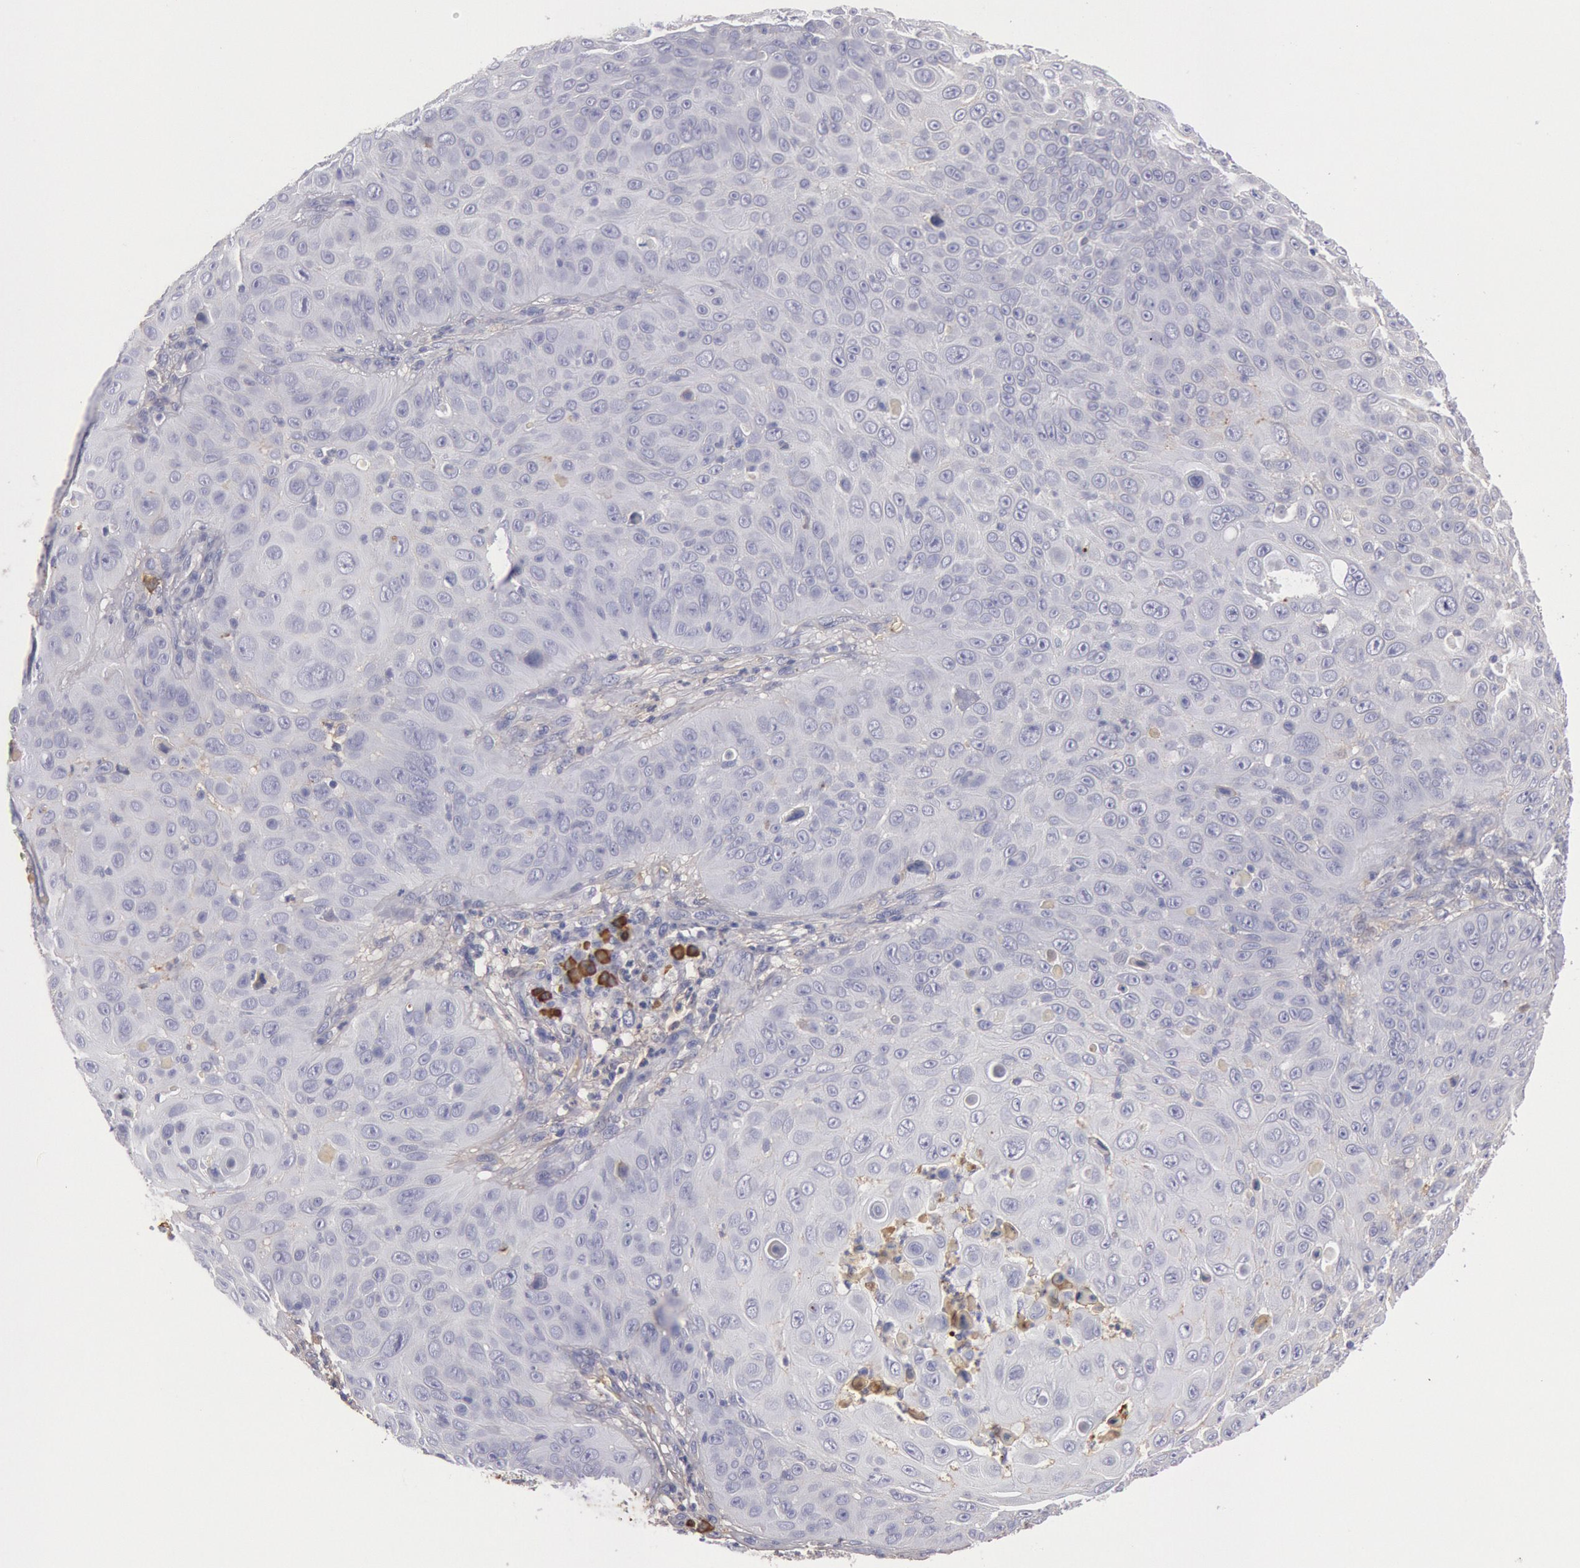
{"staining": {"intensity": "negative", "quantity": "none", "location": "none"}, "tissue": "skin cancer", "cell_type": "Tumor cells", "image_type": "cancer", "snomed": [{"axis": "morphology", "description": "Squamous cell carcinoma, NOS"}, {"axis": "topography", "description": "Skin"}], "caption": "IHC micrograph of human squamous cell carcinoma (skin) stained for a protein (brown), which reveals no positivity in tumor cells.", "gene": "IGHA1", "patient": {"sex": "male", "age": 82}}